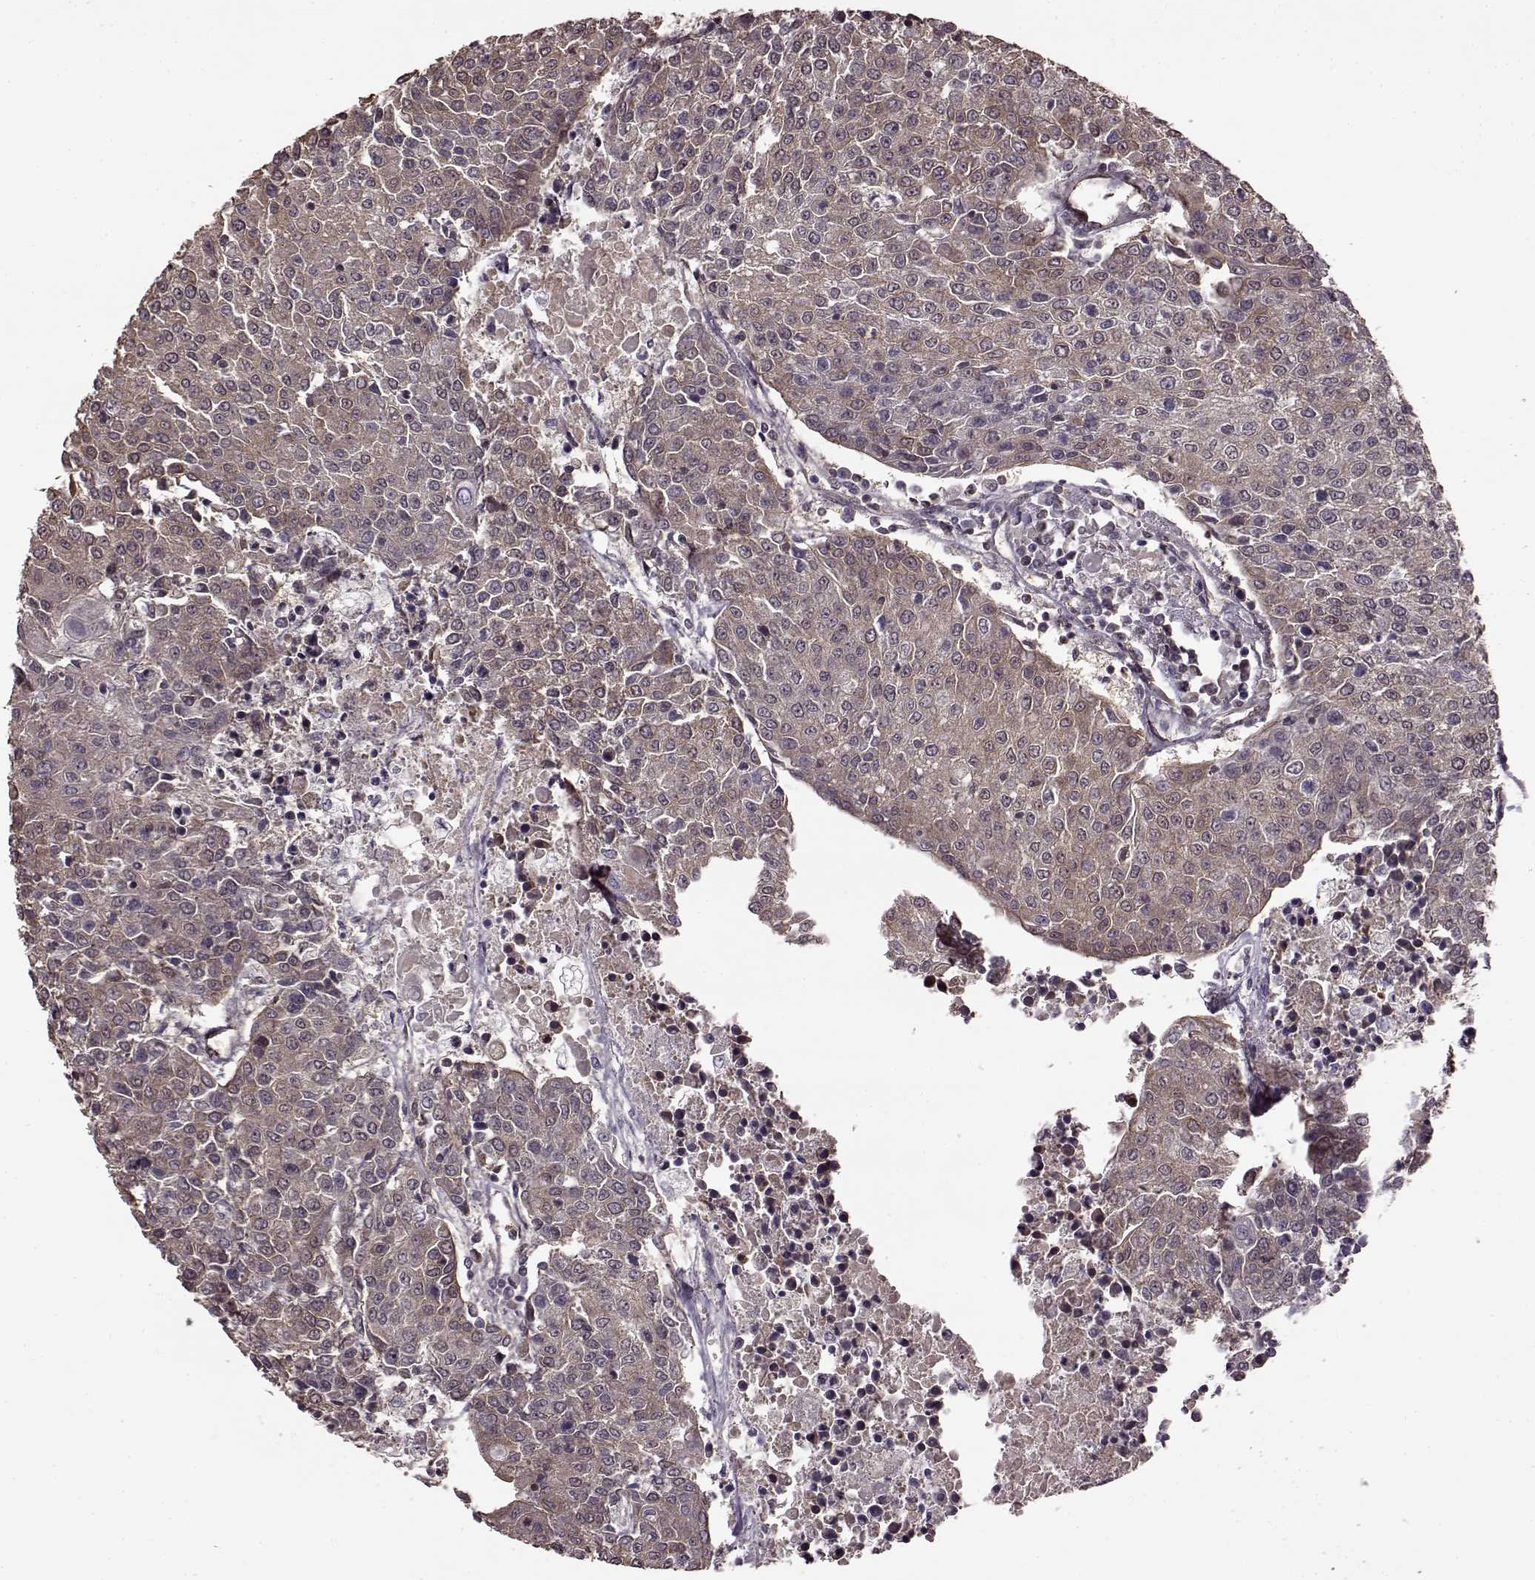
{"staining": {"intensity": "weak", "quantity": ">75%", "location": "cytoplasmic/membranous"}, "tissue": "urothelial cancer", "cell_type": "Tumor cells", "image_type": "cancer", "snomed": [{"axis": "morphology", "description": "Urothelial carcinoma, High grade"}, {"axis": "topography", "description": "Urinary bladder"}], "caption": "A photomicrograph of human urothelial cancer stained for a protein shows weak cytoplasmic/membranous brown staining in tumor cells. (DAB IHC with brightfield microscopy, high magnification).", "gene": "FTO", "patient": {"sex": "female", "age": 85}}